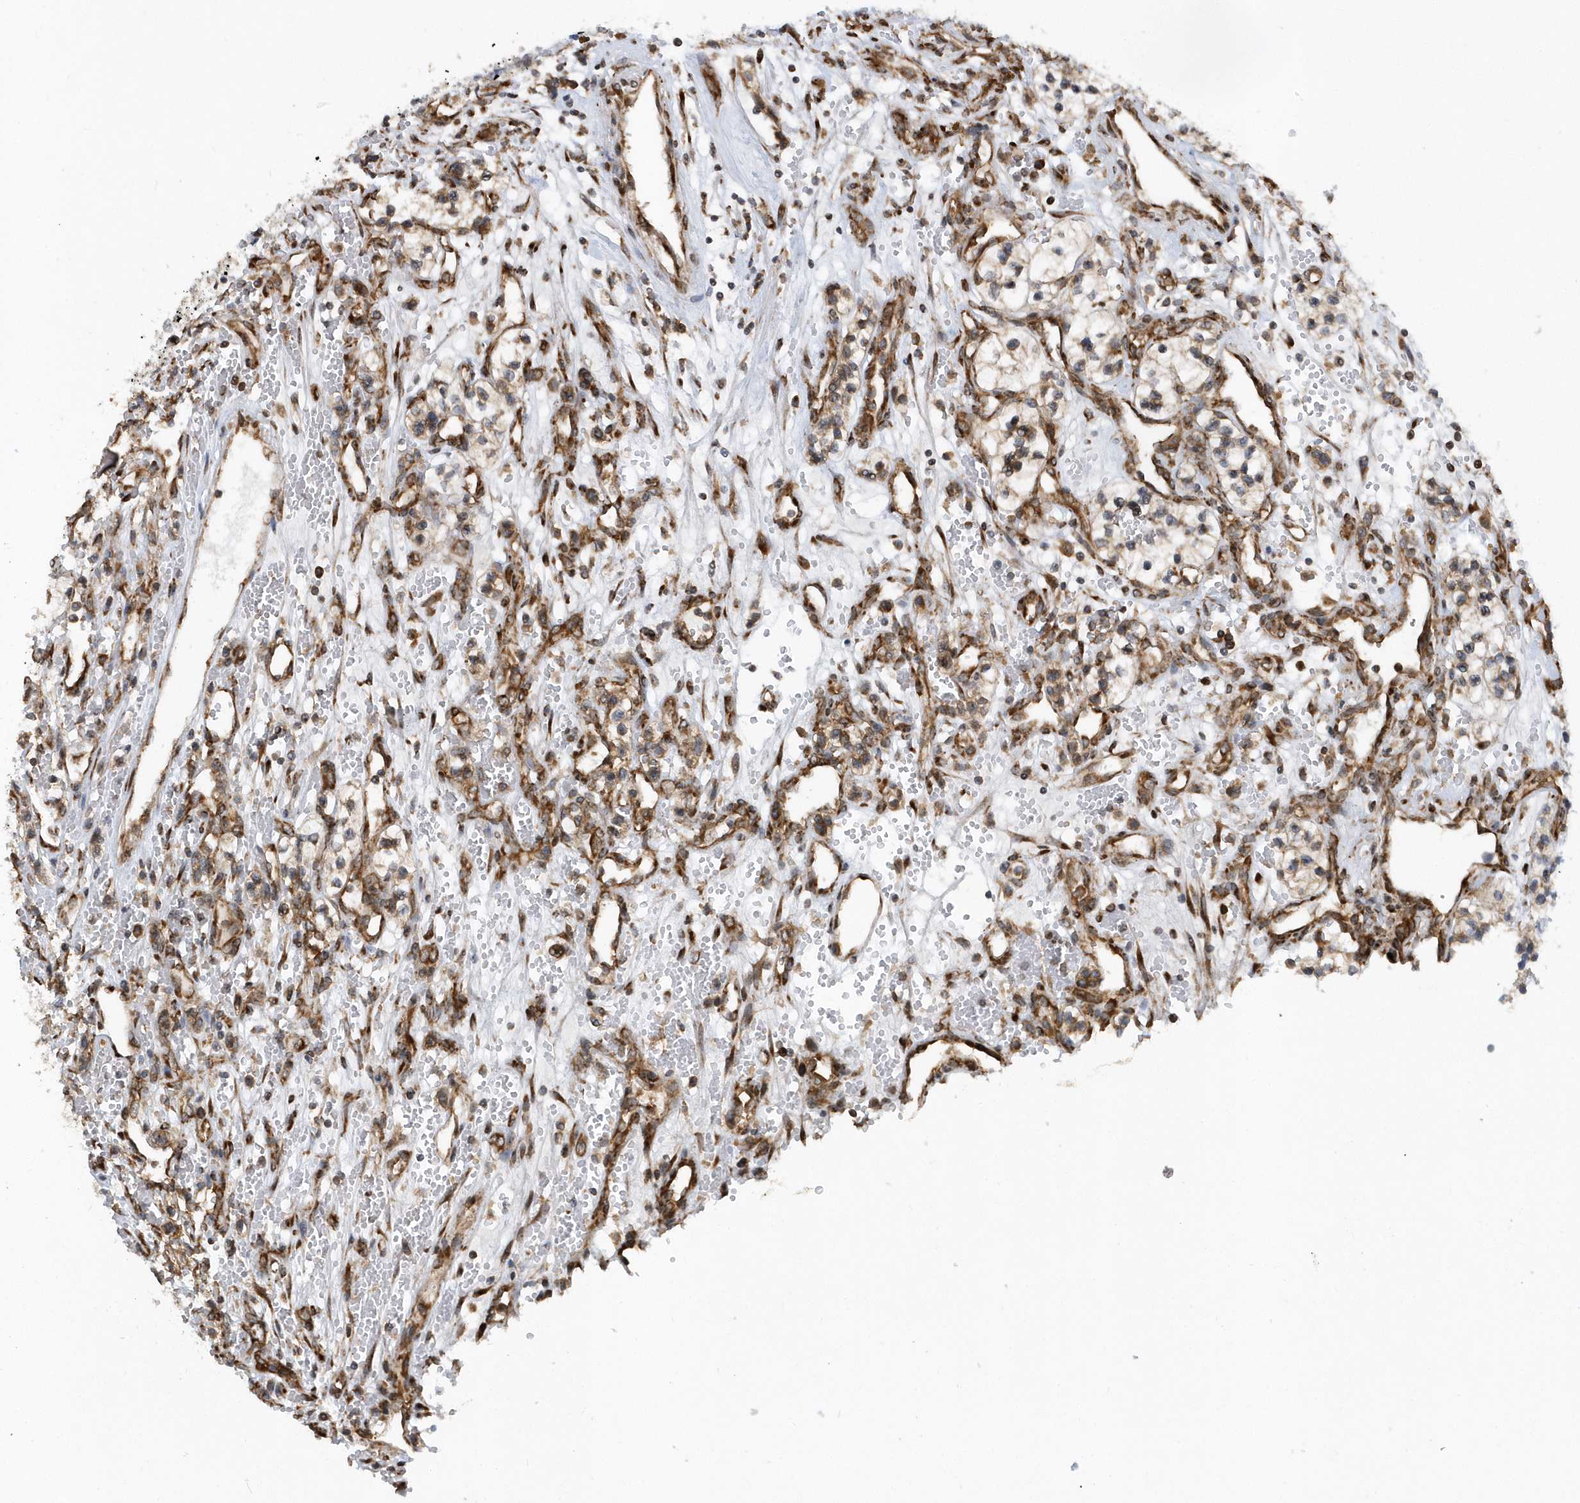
{"staining": {"intensity": "moderate", "quantity": "<25%", "location": "cytoplasmic/membranous"}, "tissue": "renal cancer", "cell_type": "Tumor cells", "image_type": "cancer", "snomed": [{"axis": "morphology", "description": "Adenocarcinoma, NOS"}, {"axis": "topography", "description": "Kidney"}], "caption": "An immunohistochemistry photomicrograph of neoplastic tissue is shown. Protein staining in brown shows moderate cytoplasmic/membranous positivity in renal adenocarcinoma within tumor cells.", "gene": "PHF1", "patient": {"sex": "female", "age": 57}}